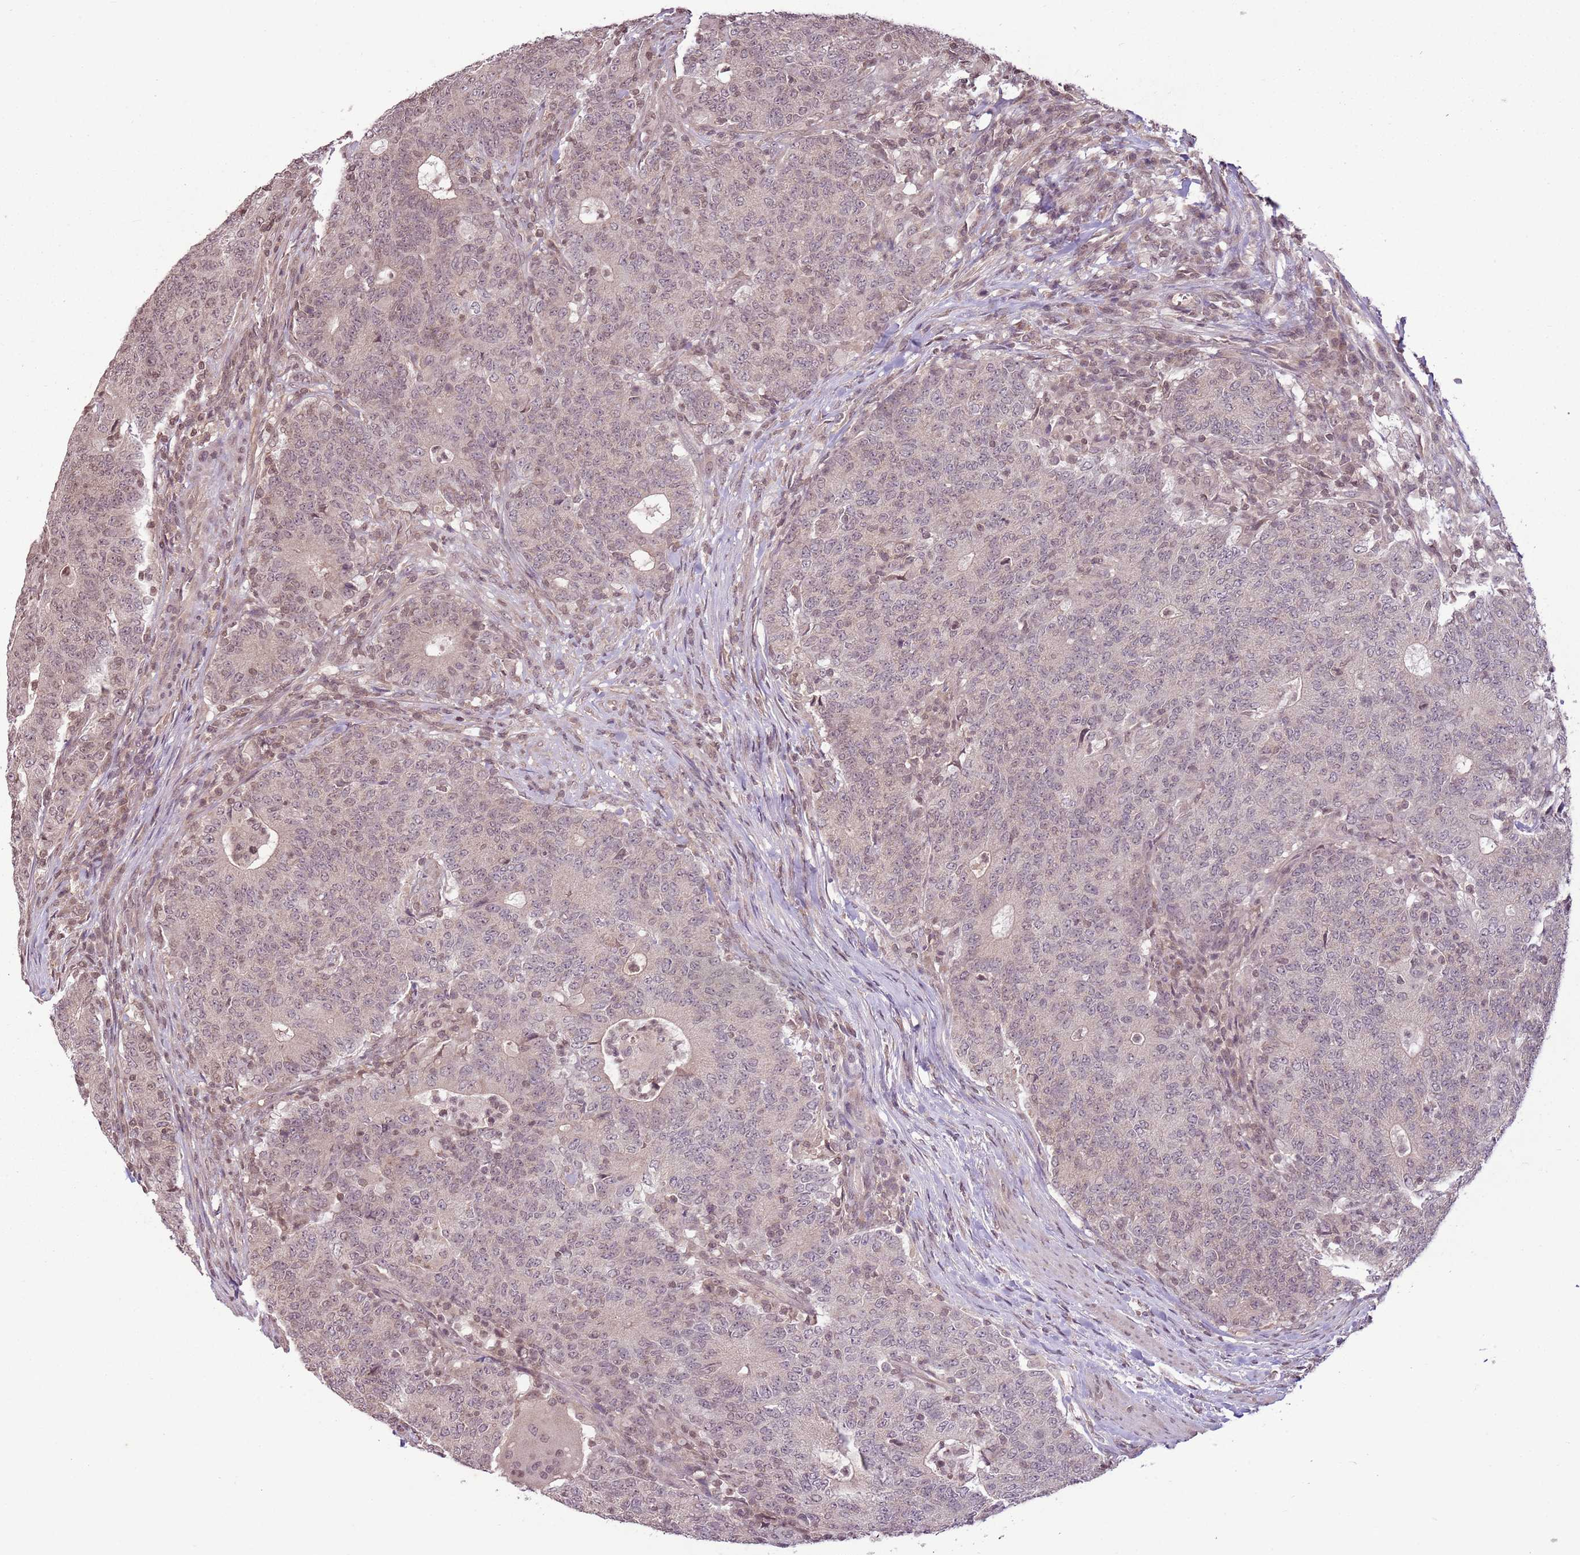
{"staining": {"intensity": "weak", "quantity": "<25%", "location": "nuclear"}, "tissue": "colorectal cancer", "cell_type": "Tumor cells", "image_type": "cancer", "snomed": [{"axis": "morphology", "description": "Adenocarcinoma, NOS"}, {"axis": "topography", "description": "Colon"}], "caption": "Colorectal adenocarcinoma was stained to show a protein in brown. There is no significant staining in tumor cells.", "gene": "CAPN9", "patient": {"sex": "female", "age": 75}}